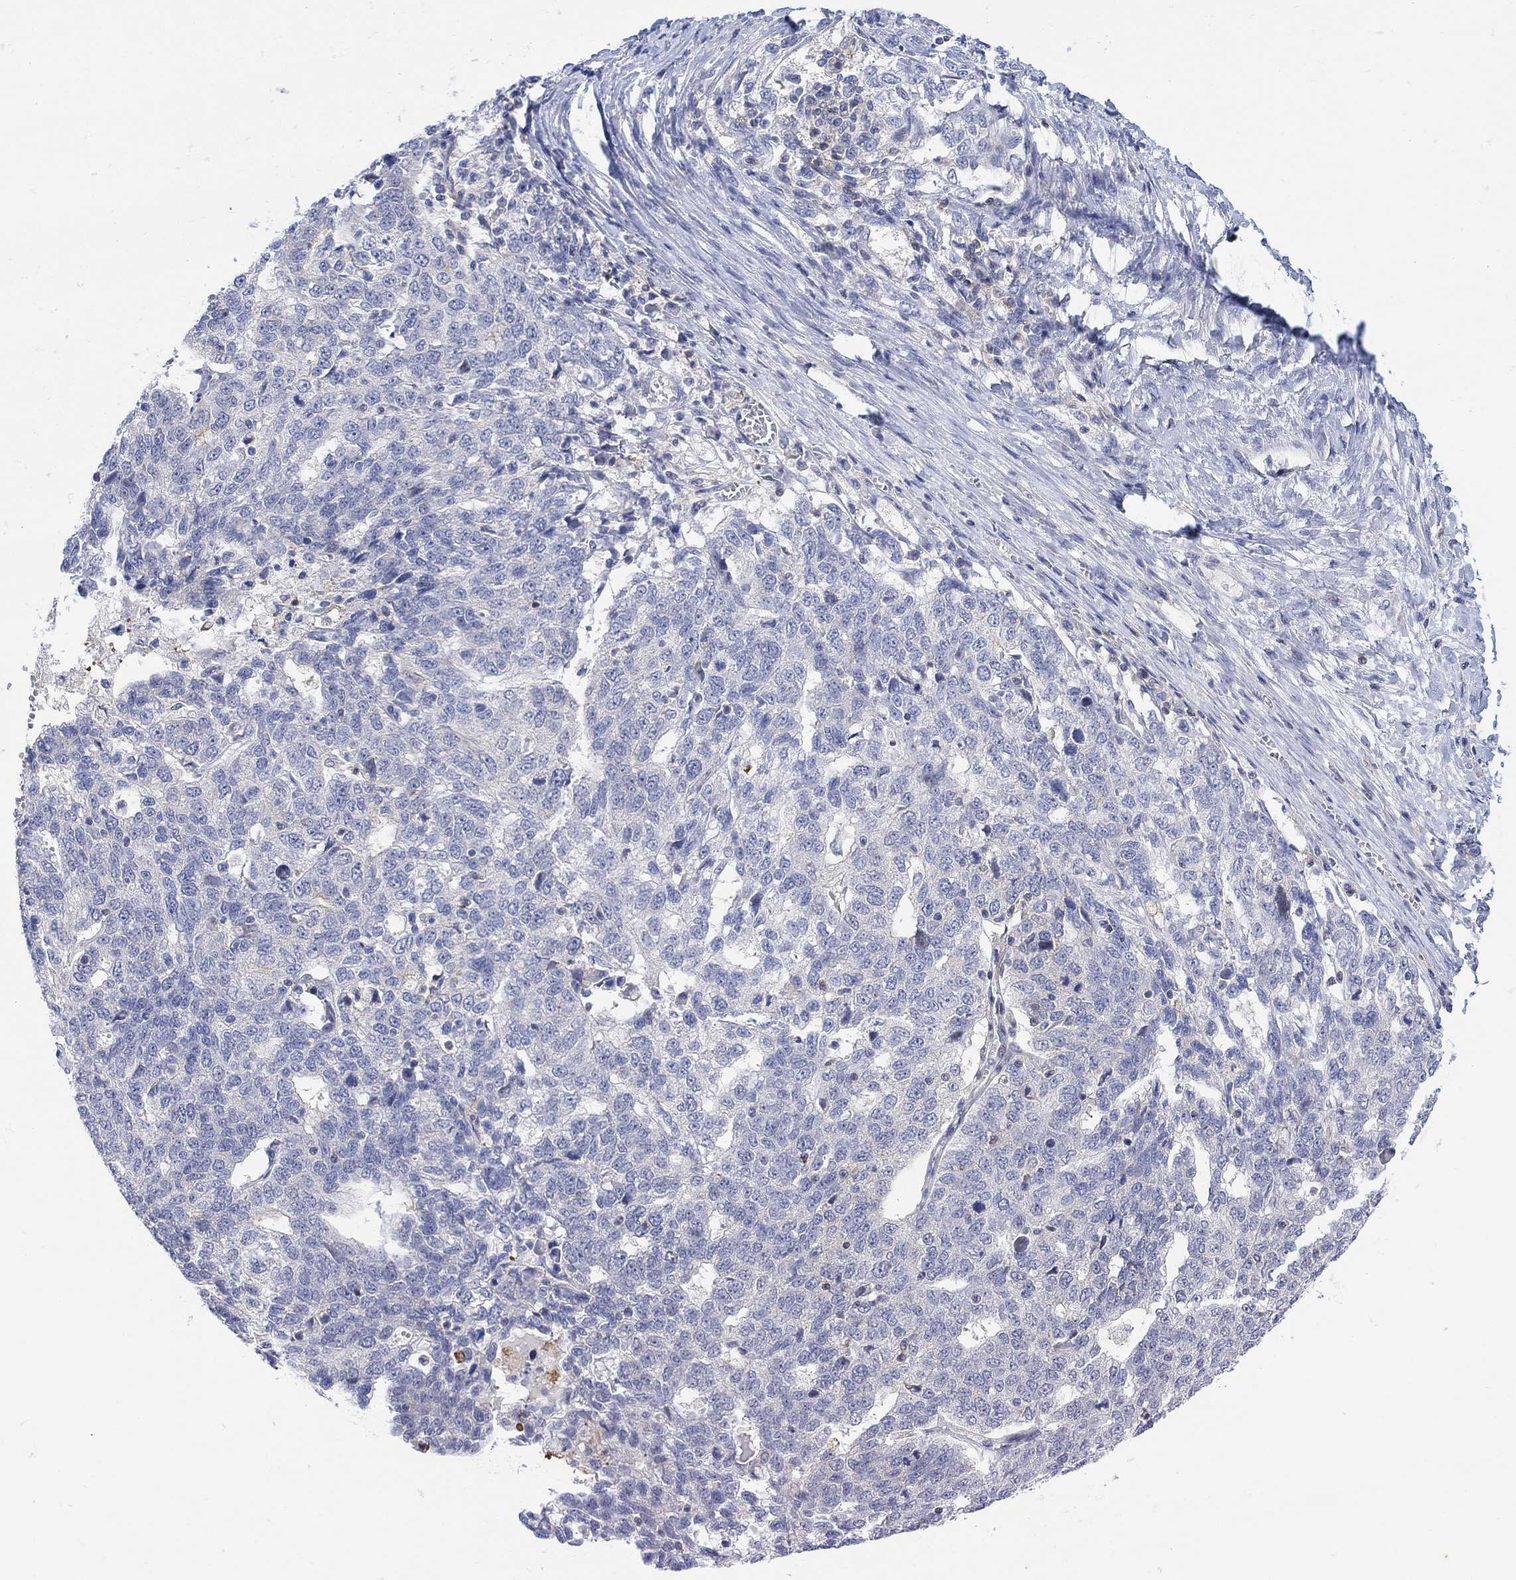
{"staining": {"intensity": "negative", "quantity": "none", "location": "none"}, "tissue": "ovarian cancer", "cell_type": "Tumor cells", "image_type": "cancer", "snomed": [{"axis": "morphology", "description": "Cystadenocarcinoma, serous, NOS"}, {"axis": "topography", "description": "Ovary"}], "caption": "Ovarian serous cystadenocarcinoma was stained to show a protein in brown. There is no significant staining in tumor cells.", "gene": "ARSK", "patient": {"sex": "female", "age": 71}}